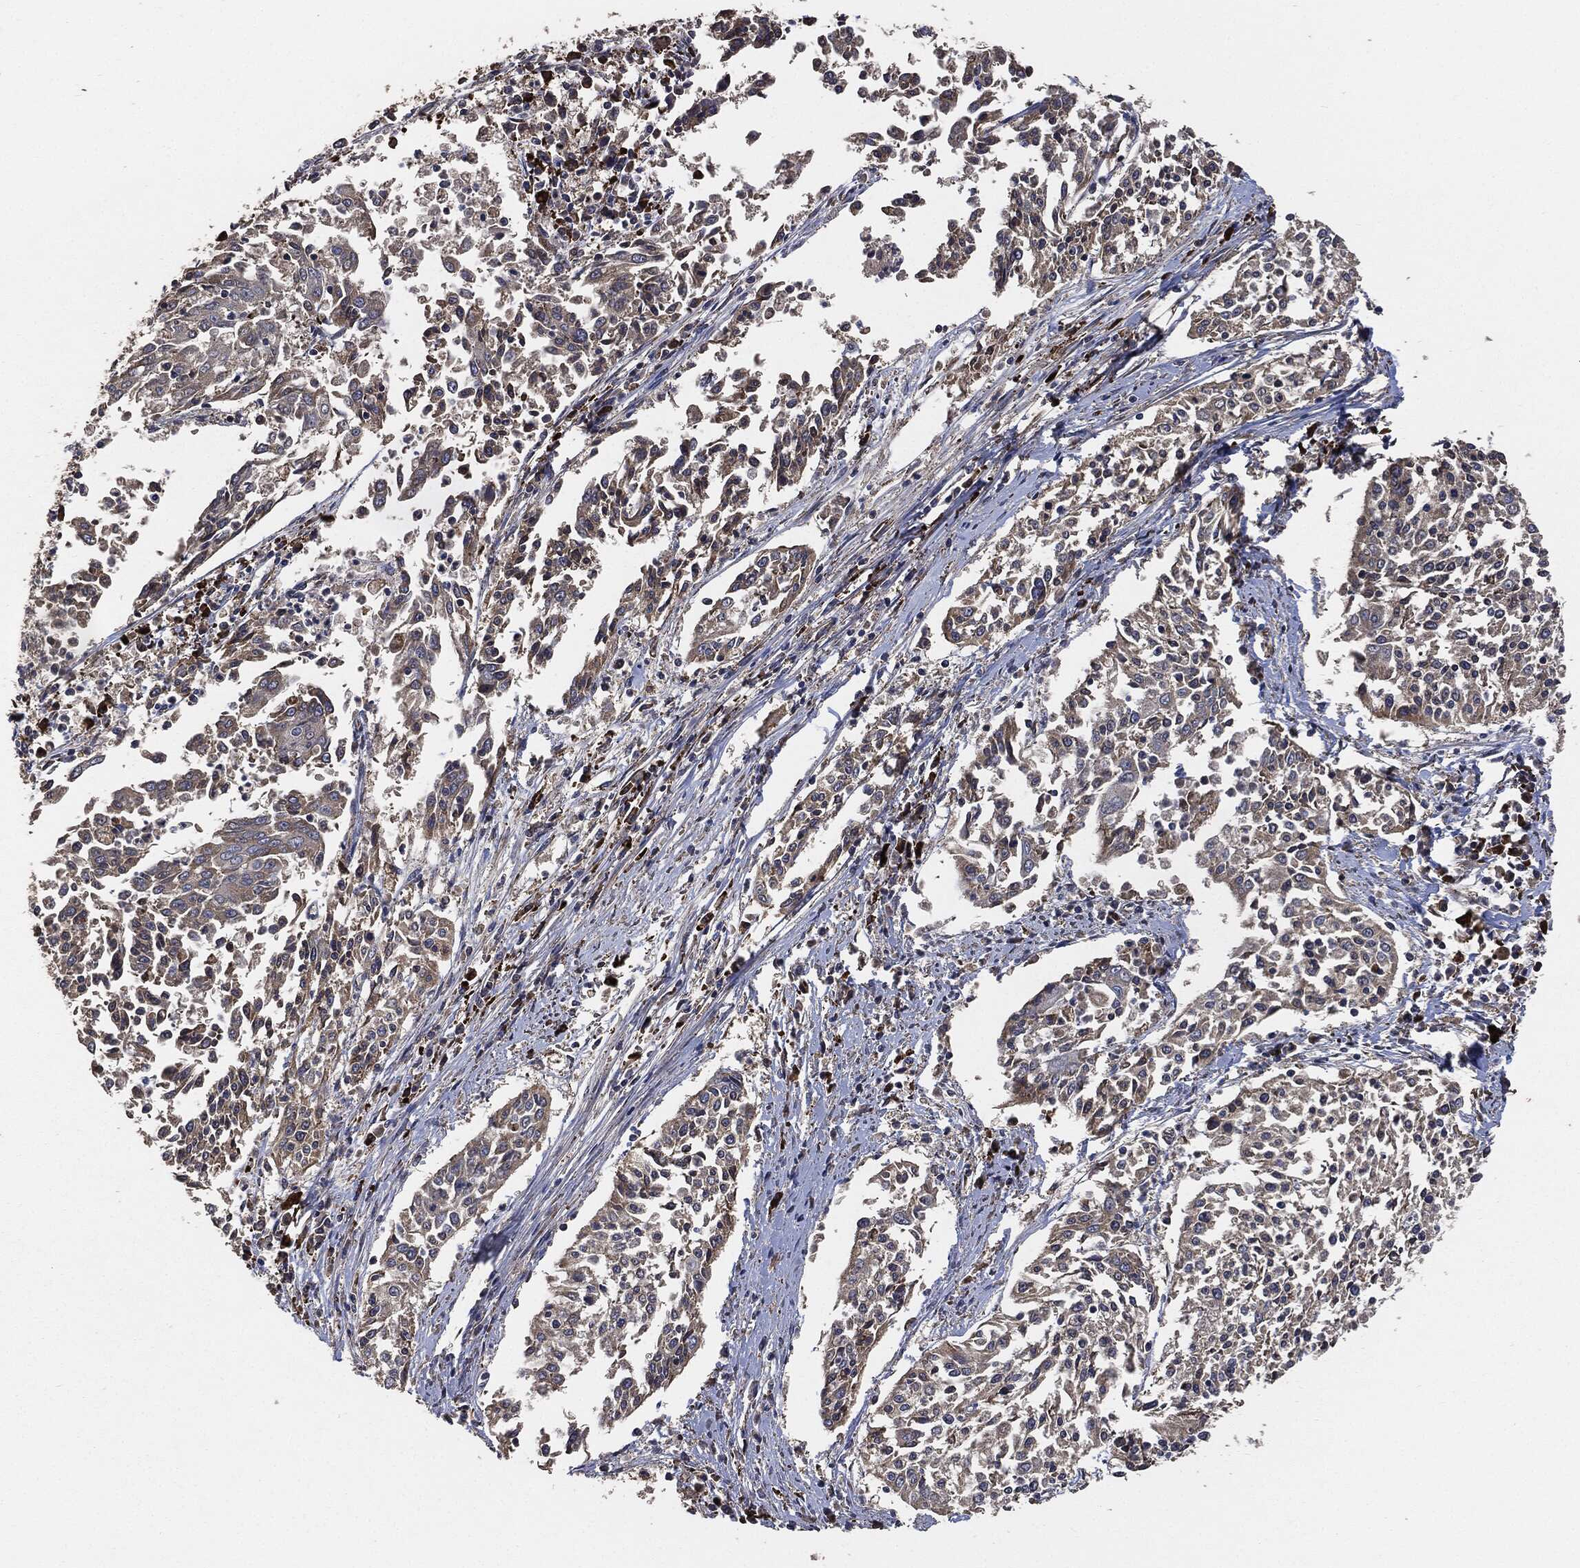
{"staining": {"intensity": "moderate", "quantity": "<25%", "location": "cytoplasmic/membranous"}, "tissue": "cervical cancer", "cell_type": "Tumor cells", "image_type": "cancer", "snomed": [{"axis": "morphology", "description": "Squamous cell carcinoma, NOS"}, {"axis": "topography", "description": "Cervix"}], "caption": "High-magnification brightfield microscopy of cervical squamous cell carcinoma stained with DAB (brown) and counterstained with hematoxylin (blue). tumor cells exhibit moderate cytoplasmic/membranous expression is present in about<25% of cells. The staining was performed using DAB, with brown indicating positive protein expression. Nuclei are stained blue with hematoxylin.", "gene": "STK3", "patient": {"sex": "female", "age": 41}}